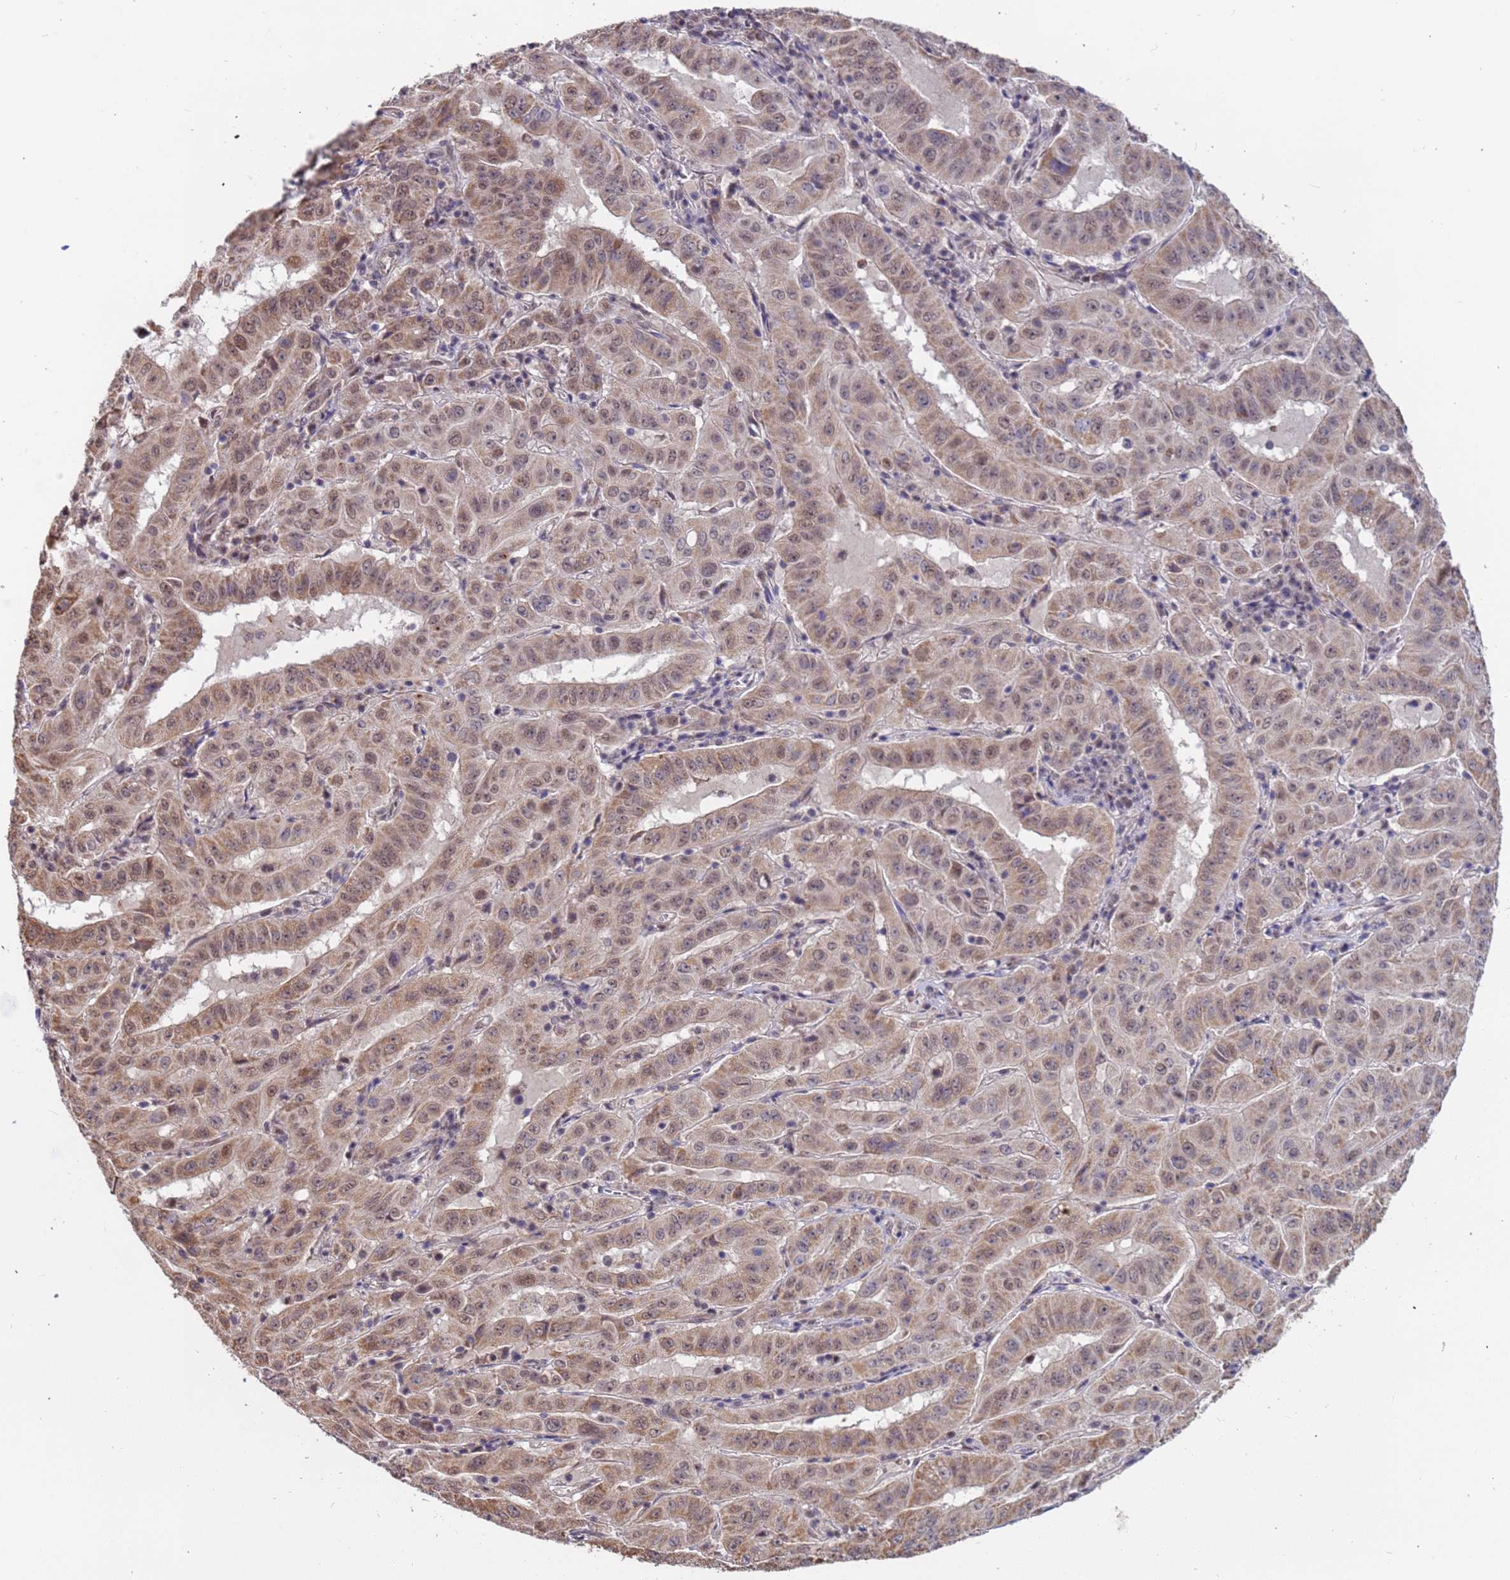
{"staining": {"intensity": "moderate", "quantity": ">75%", "location": "cytoplasmic/membranous,nuclear"}, "tissue": "pancreatic cancer", "cell_type": "Tumor cells", "image_type": "cancer", "snomed": [{"axis": "morphology", "description": "Adenocarcinoma, NOS"}, {"axis": "topography", "description": "Pancreas"}], "caption": "An immunohistochemistry image of tumor tissue is shown. Protein staining in brown shows moderate cytoplasmic/membranous and nuclear positivity in pancreatic cancer (adenocarcinoma) within tumor cells.", "gene": "DENND2B", "patient": {"sex": "male", "age": 63}}